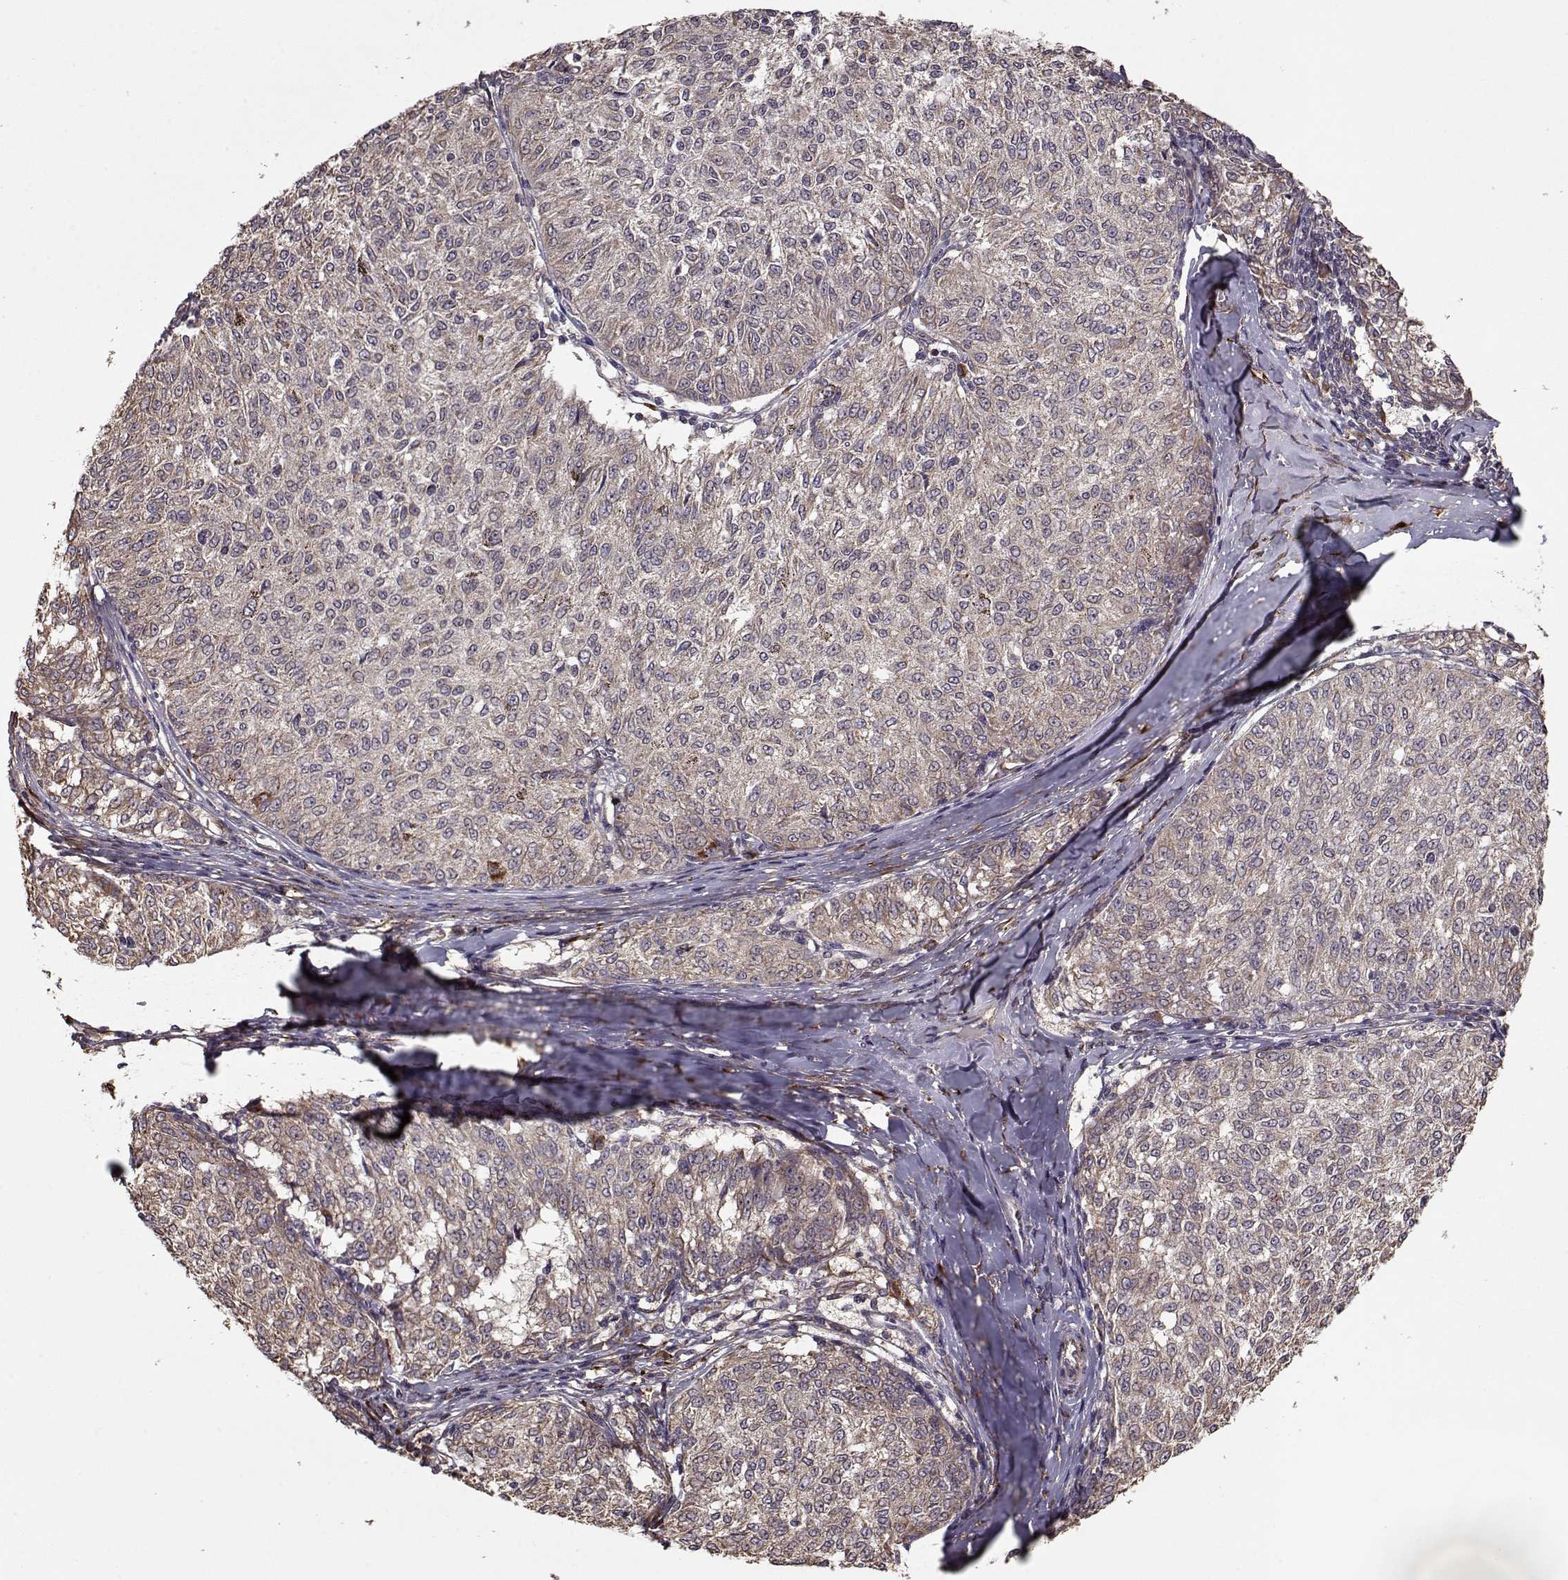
{"staining": {"intensity": "weak", "quantity": "25%-75%", "location": "cytoplasmic/membranous"}, "tissue": "melanoma", "cell_type": "Tumor cells", "image_type": "cancer", "snomed": [{"axis": "morphology", "description": "Malignant melanoma, NOS"}, {"axis": "topography", "description": "Skin"}], "caption": "Malignant melanoma stained with DAB (3,3'-diaminobenzidine) immunohistochemistry (IHC) shows low levels of weak cytoplasmic/membranous positivity in about 25%-75% of tumor cells.", "gene": "IMMP1L", "patient": {"sex": "female", "age": 72}}